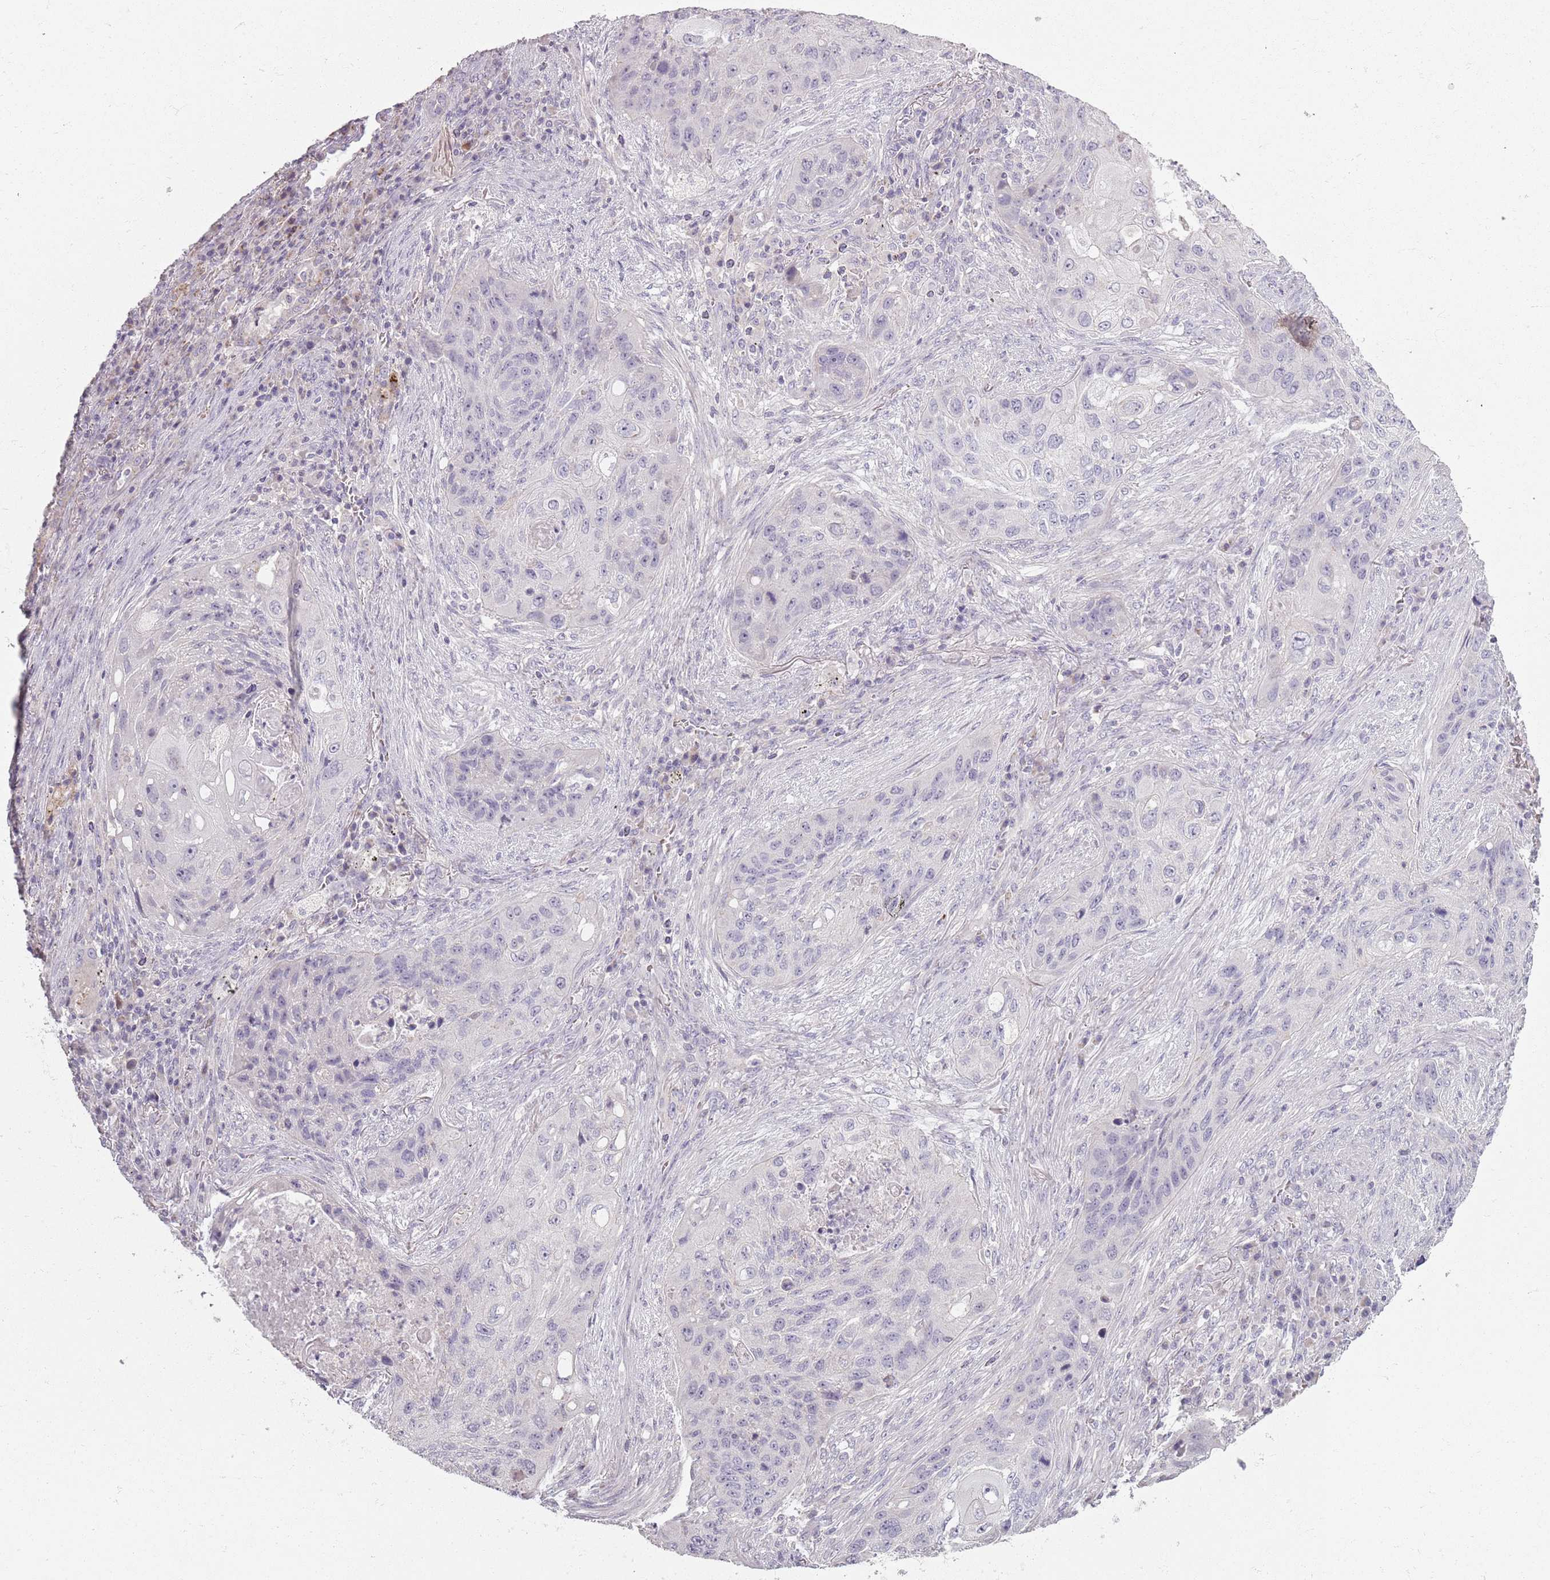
{"staining": {"intensity": "negative", "quantity": "none", "location": "none"}, "tissue": "lung cancer", "cell_type": "Tumor cells", "image_type": "cancer", "snomed": [{"axis": "morphology", "description": "Squamous cell carcinoma, NOS"}, {"axis": "topography", "description": "Lung"}], "caption": "The image shows no significant positivity in tumor cells of squamous cell carcinoma (lung). (Stains: DAB (3,3'-diaminobenzidine) immunohistochemistry with hematoxylin counter stain, Microscopy: brightfield microscopy at high magnification).", "gene": "SYNGR3", "patient": {"sex": "female", "age": 63}}